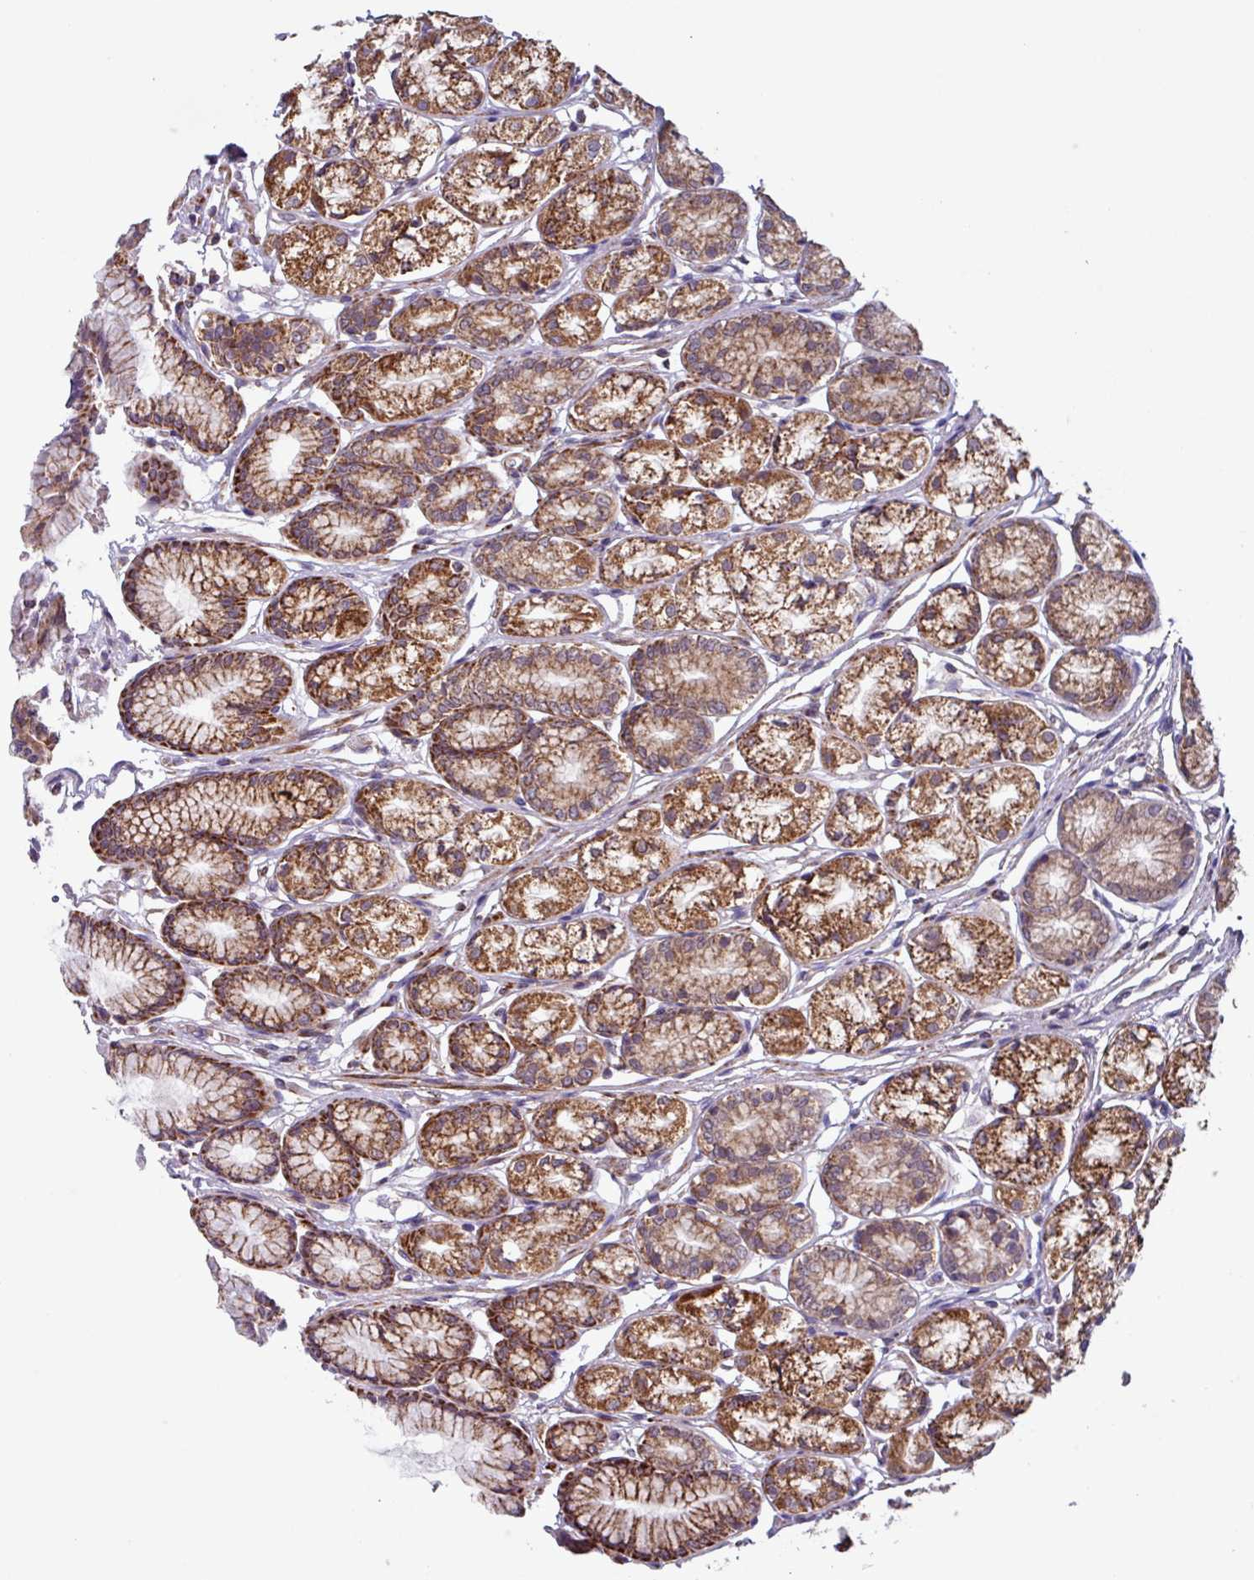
{"staining": {"intensity": "strong", "quantity": ">75%", "location": "cytoplasmic/membranous"}, "tissue": "stomach", "cell_type": "Glandular cells", "image_type": "normal", "snomed": [{"axis": "morphology", "description": "Normal tissue, NOS"}, {"axis": "morphology", "description": "Adenocarcinoma, NOS"}, {"axis": "morphology", "description": "Adenocarcinoma, High grade"}, {"axis": "topography", "description": "Stomach, upper"}, {"axis": "topography", "description": "Stomach"}], "caption": "Protein analysis of normal stomach shows strong cytoplasmic/membranous expression in approximately >75% of glandular cells.", "gene": "AKIRIN1", "patient": {"sex": "female", "age": 65}}